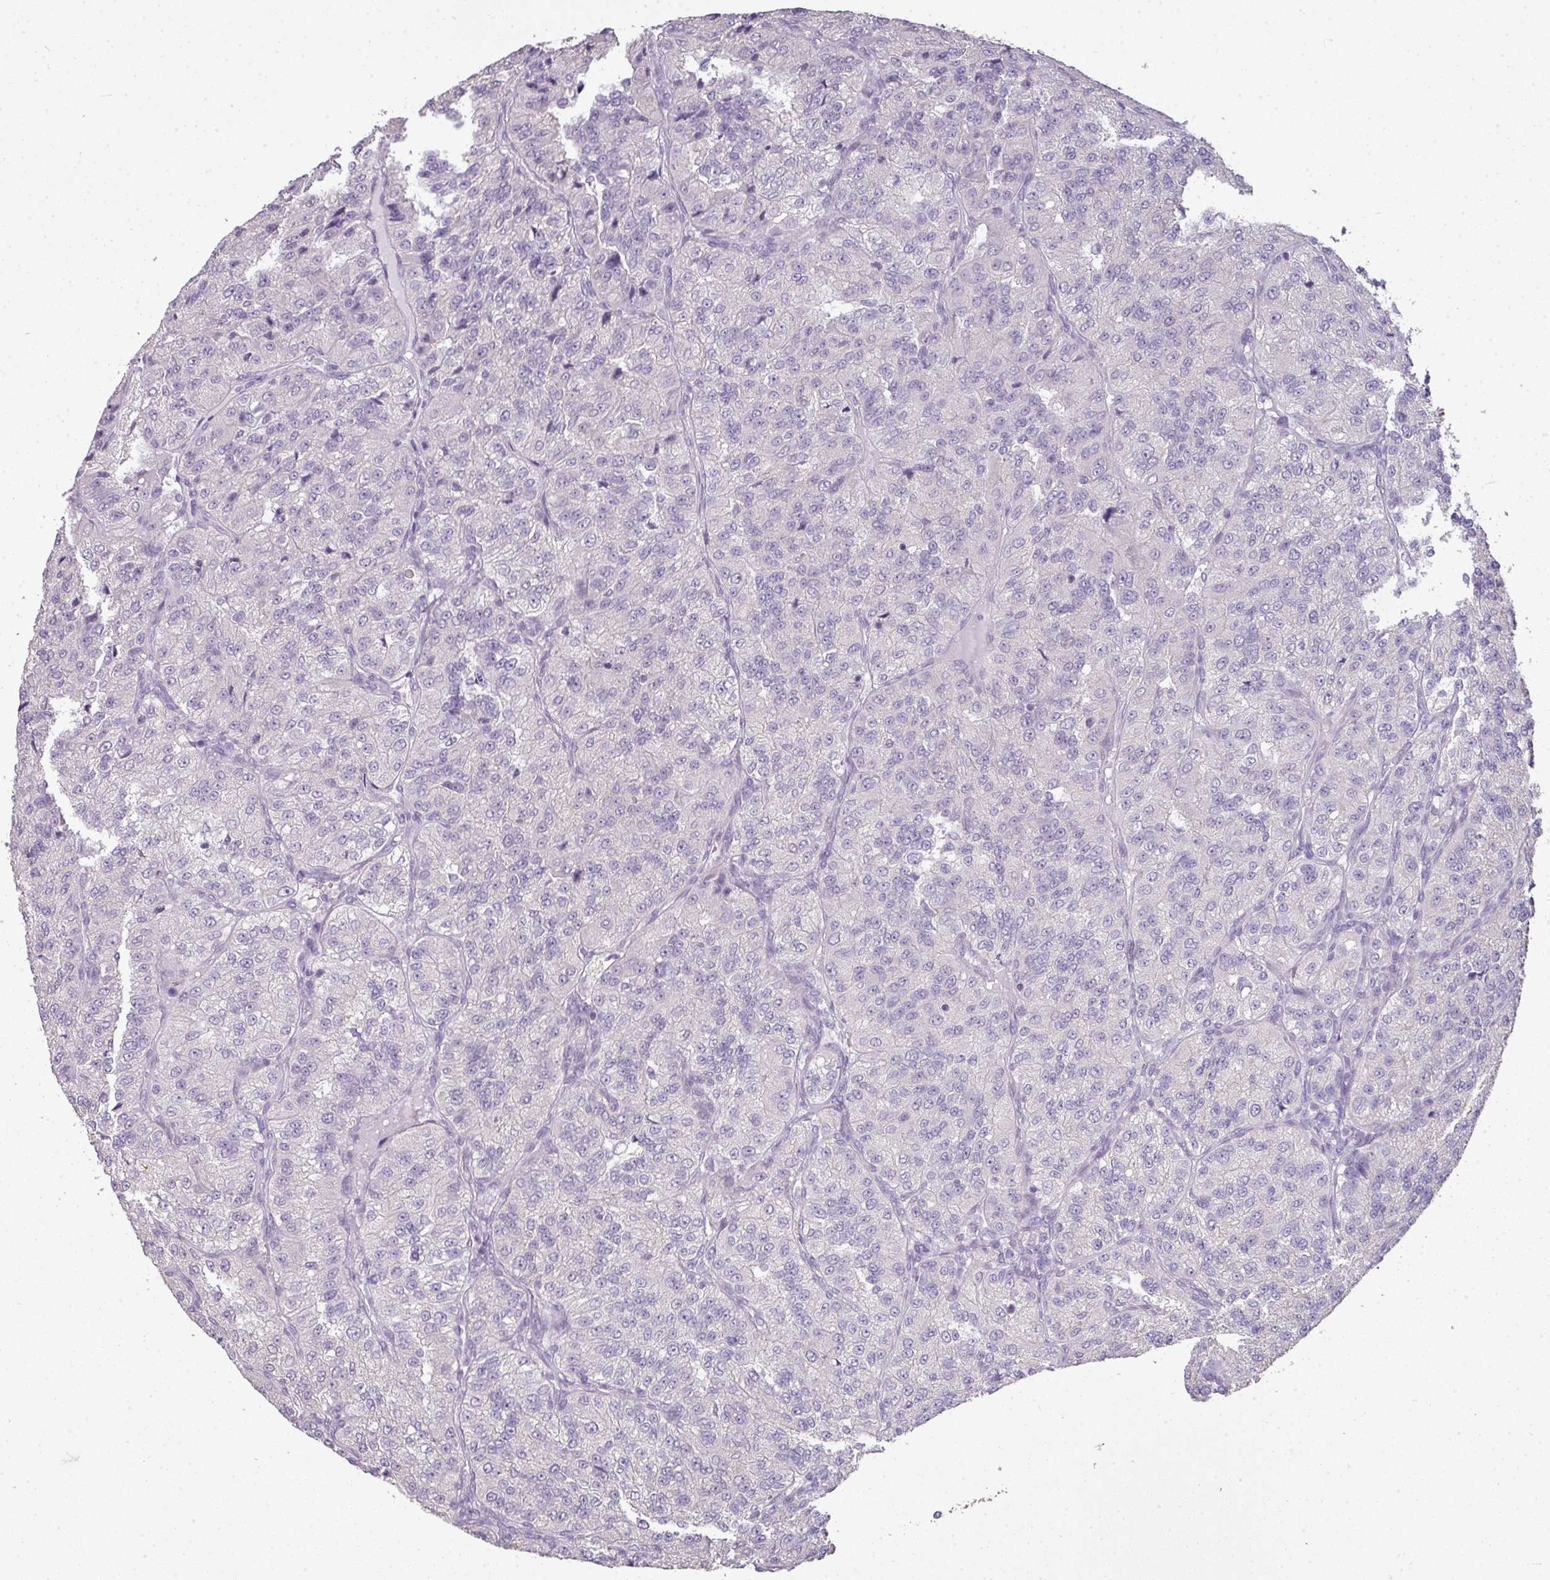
{"staining": {"intensity": "negative", "quantity": "none", "location": "none"}, "tissue": "renal cancer", "cell_type": "Tumor cells", "image_type": "cancer", "snomed": [{"axis": "morphology", "description": "Adenocarcinoma, NOS"}, {"axis": "topography", "description": "Kidney"}], "caption": "Tumor cells show no significant protein positivity in adenocarcinoma (renal).", "gene": "LY9", "patient": {"sex": "female", "age": 63}}